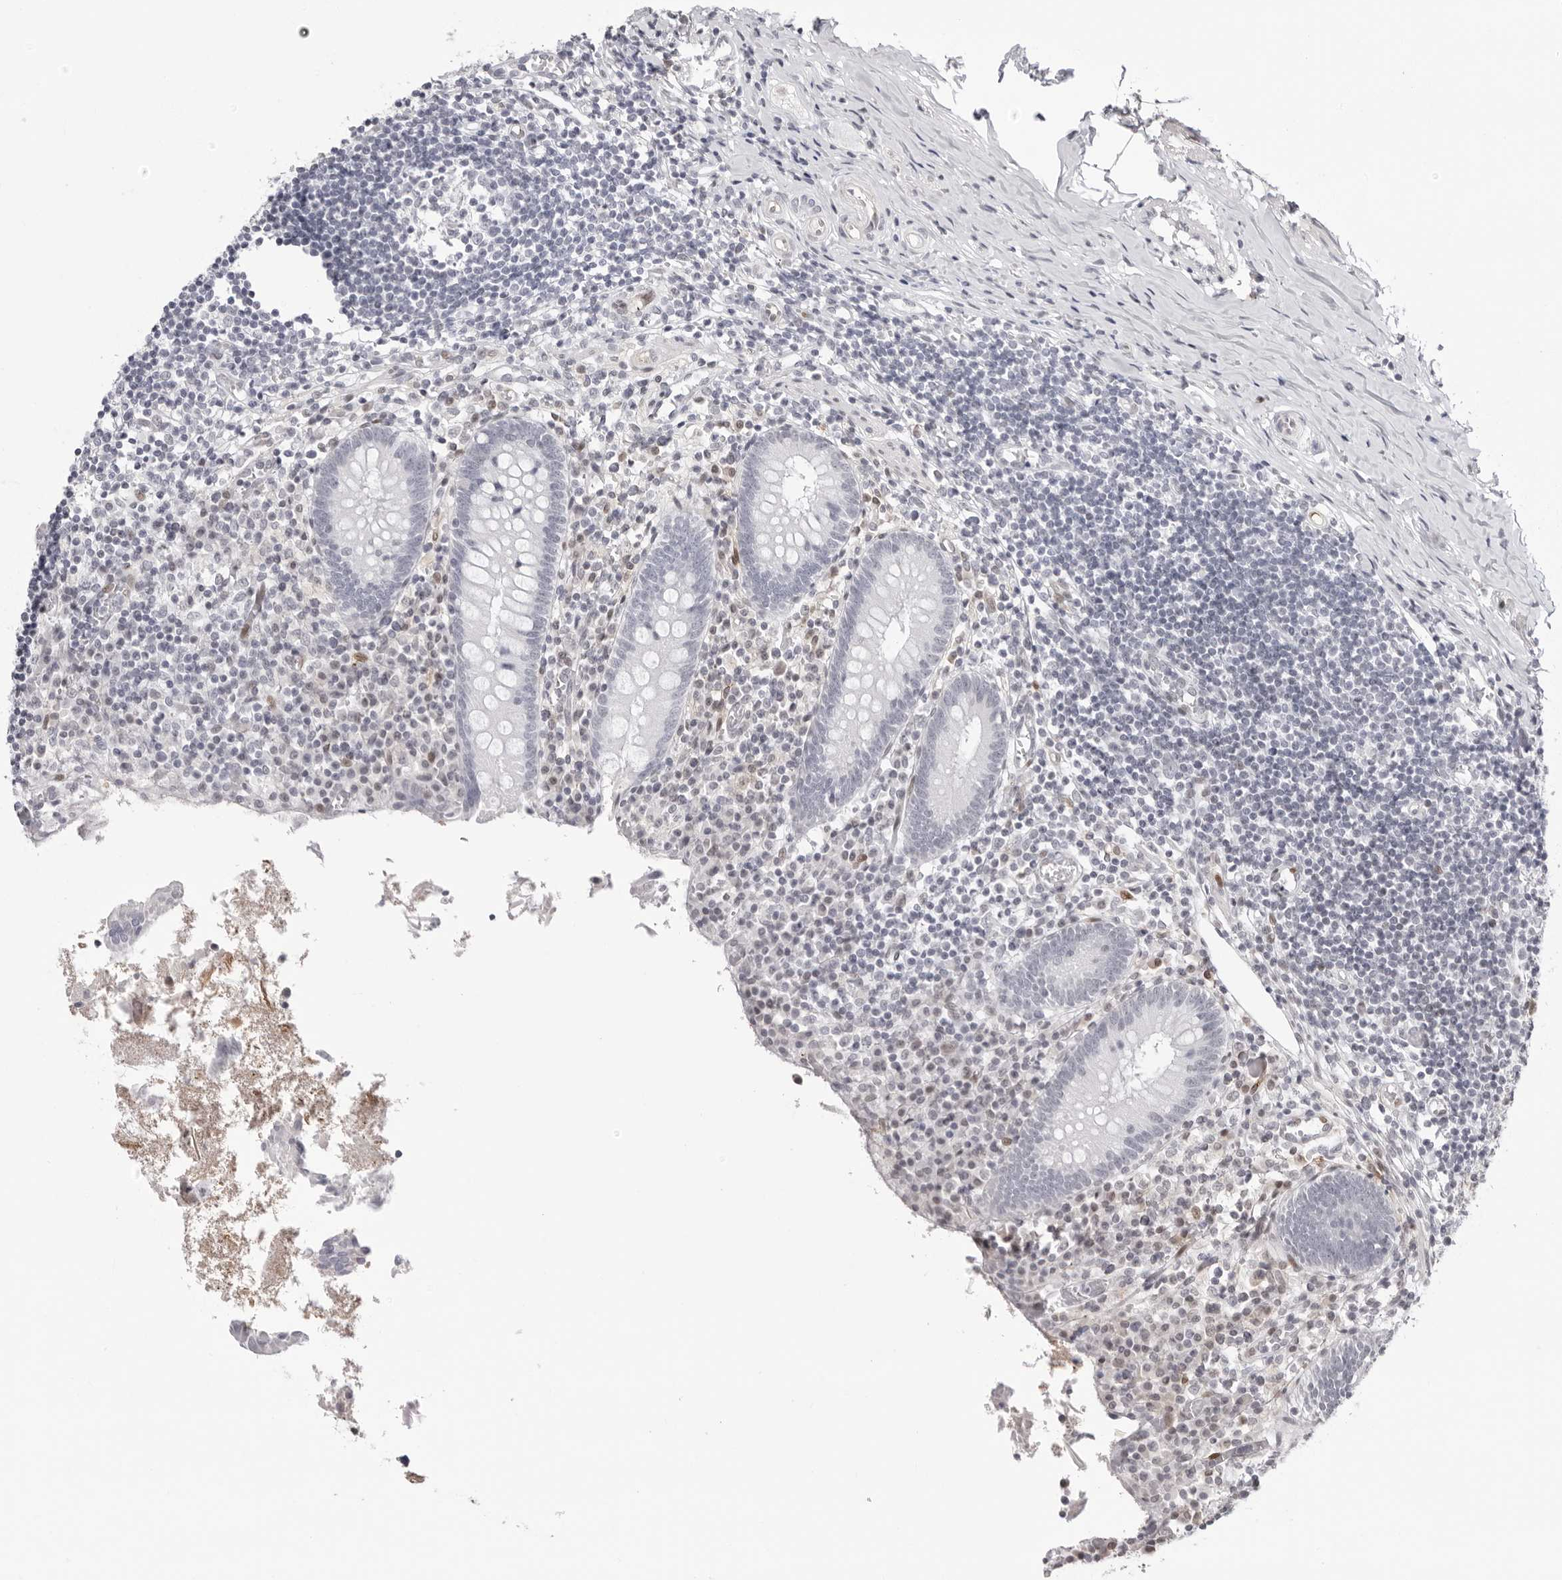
{"staining": {"intensity": "negative", "quantity": "none", "location": "none"}, "tissue": "appendix", "cell_type": "Glandular cells", "image_type": "normal", "snomed": [{"axis": "morphology", "description": "Normal tissue, NOS"}, {"axis": "topography", "description": "Appendix"}], "caption": "This photomicrograph is of benign appendix stained with immunohistochemistry to label a protein in brown with the nuclei are counter-stained blue. There is no positivity in glandular cells.", "gene": "NTPCR", "patient": {"sex": "female", "age": 17}}